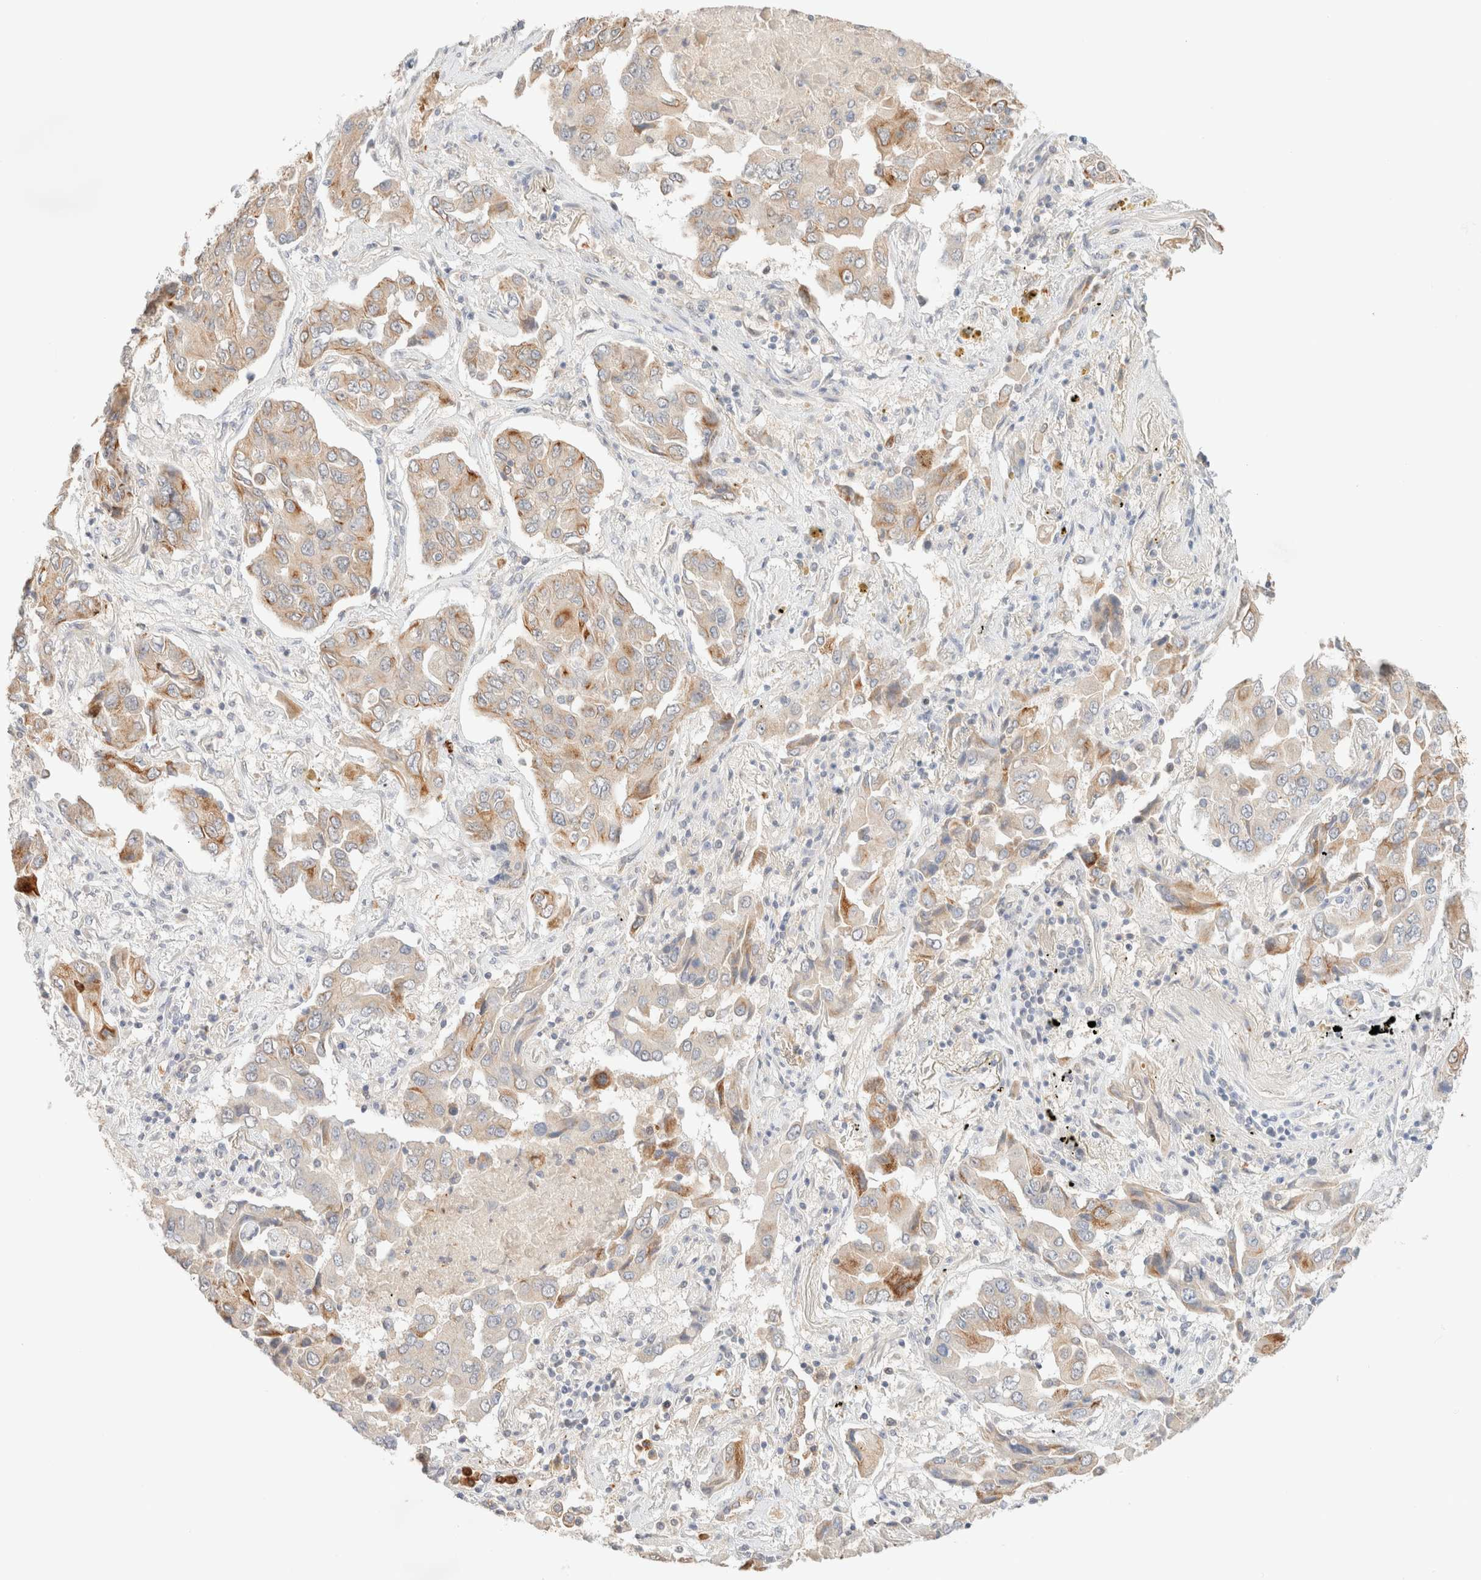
{"staining": {"intensity": "moderate", "quantity": "<25%", "location": "cytoplasmic/membranous"}, "tissue": "lung cancer", "cell_type": "Tumor cells", "image_type": "cancer", "snomed": [{"axis": "morphology", "description": "Adenocarcinoma, NOS"}, {"axis": "topography", "description": "Lung"}], "caption": "Lung adenocarcinoma stained for a protein exhibits moderate cytoplasmic/membranous positivity in tumor cells.", "gene": "SGSM2", "patient": {"sex": "female", "age": 65}}